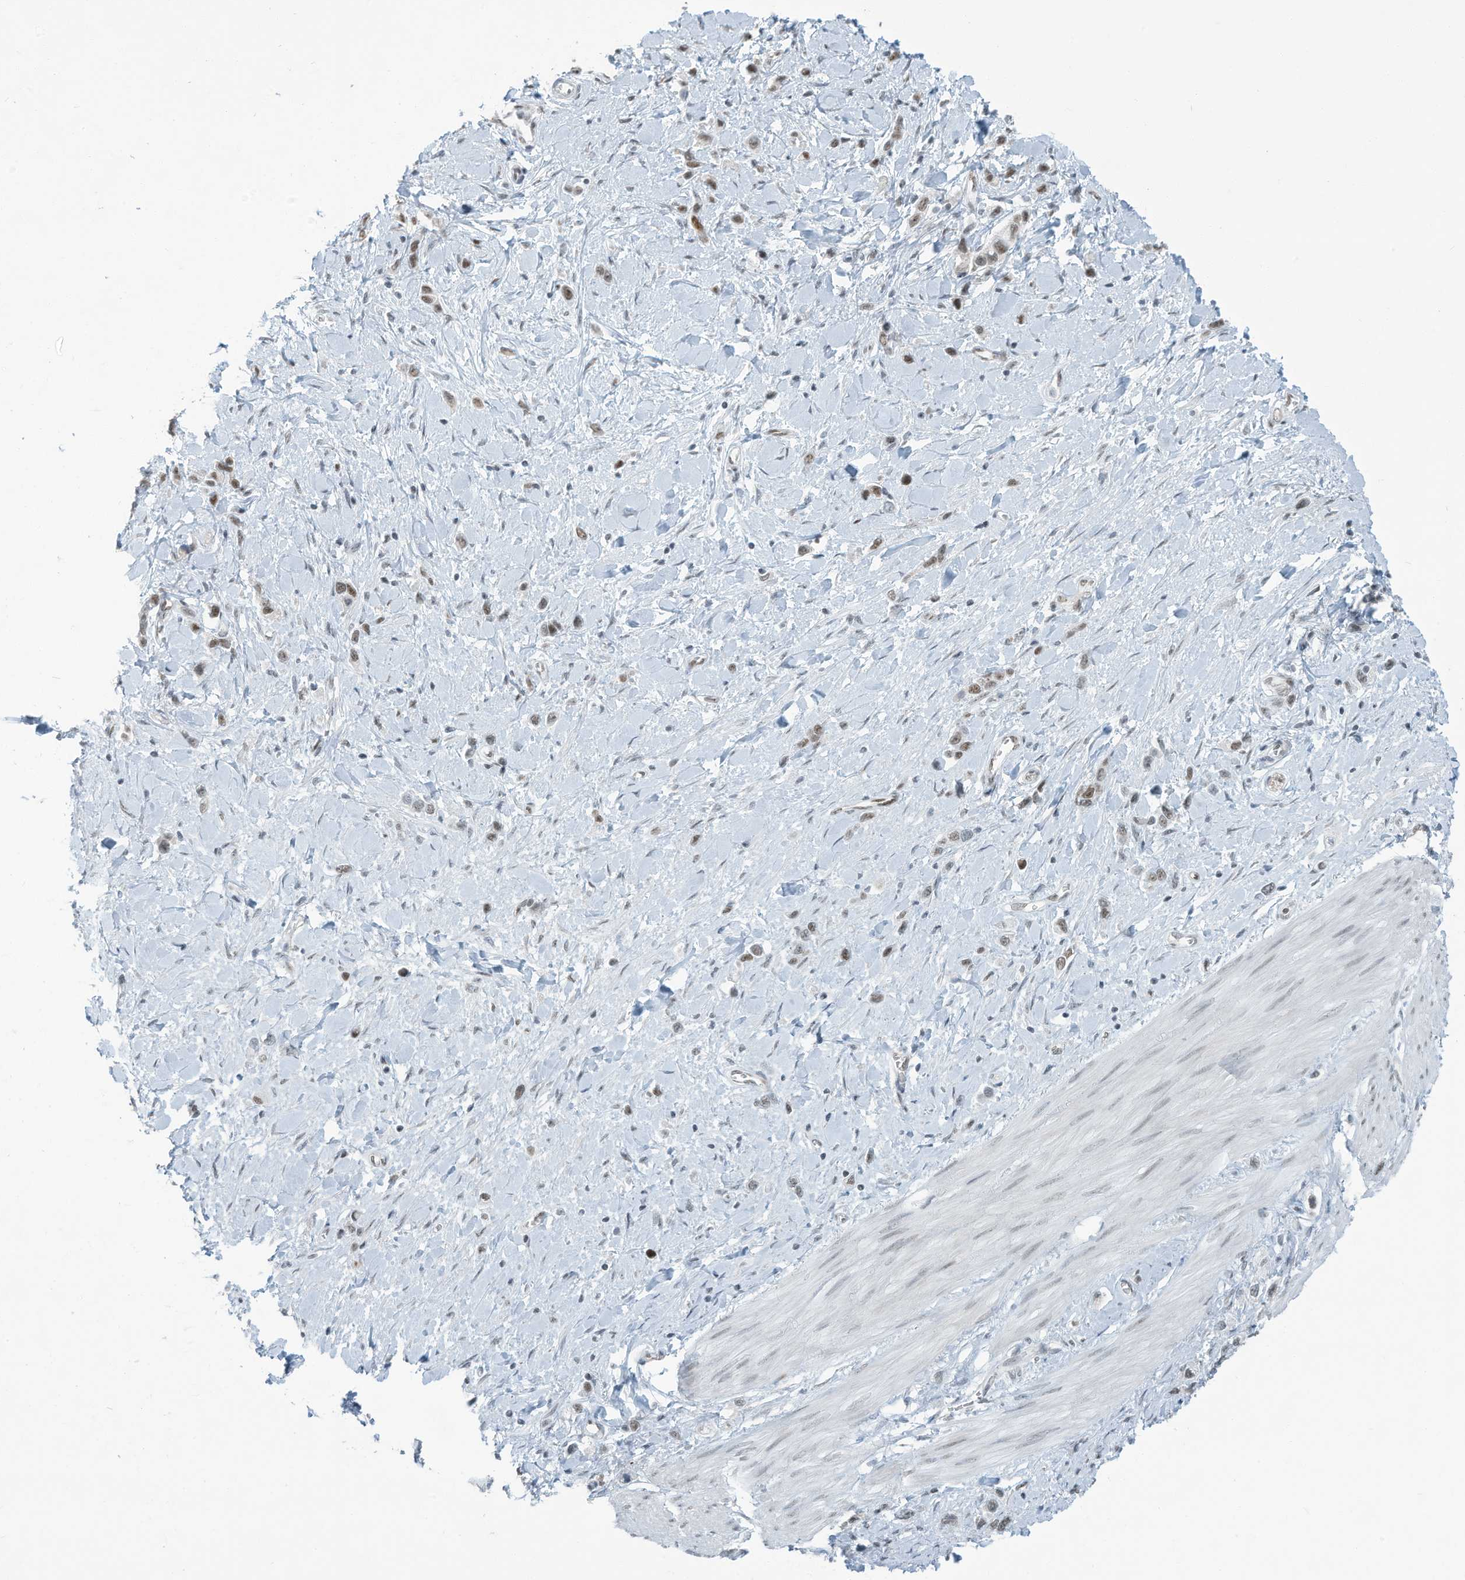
{"staining": {"intensity": "moderate", "quantity": ">75%", "location": "nuclear"}, "tissue": "stomach cancer", "cell_type": "Tumor cells", "image_type": "cancer", "snomed": [{"axis": "morphology", "description": "Normal tissue, NOS"}, {"axis": "morphology", "description": "Adenocarcinoma, NOS"}, {"axis": "topography", "description": "Stomach, upper"}, {"axis": "topography", "description": "Stomach"}], "caption": "A brown stain shows moderate nuclear expression of a protein in stomach cancer (adenocarcinoma) tumor cells.", "gene": "SARNP", "patient": {"sex": "female", "age": 65}}